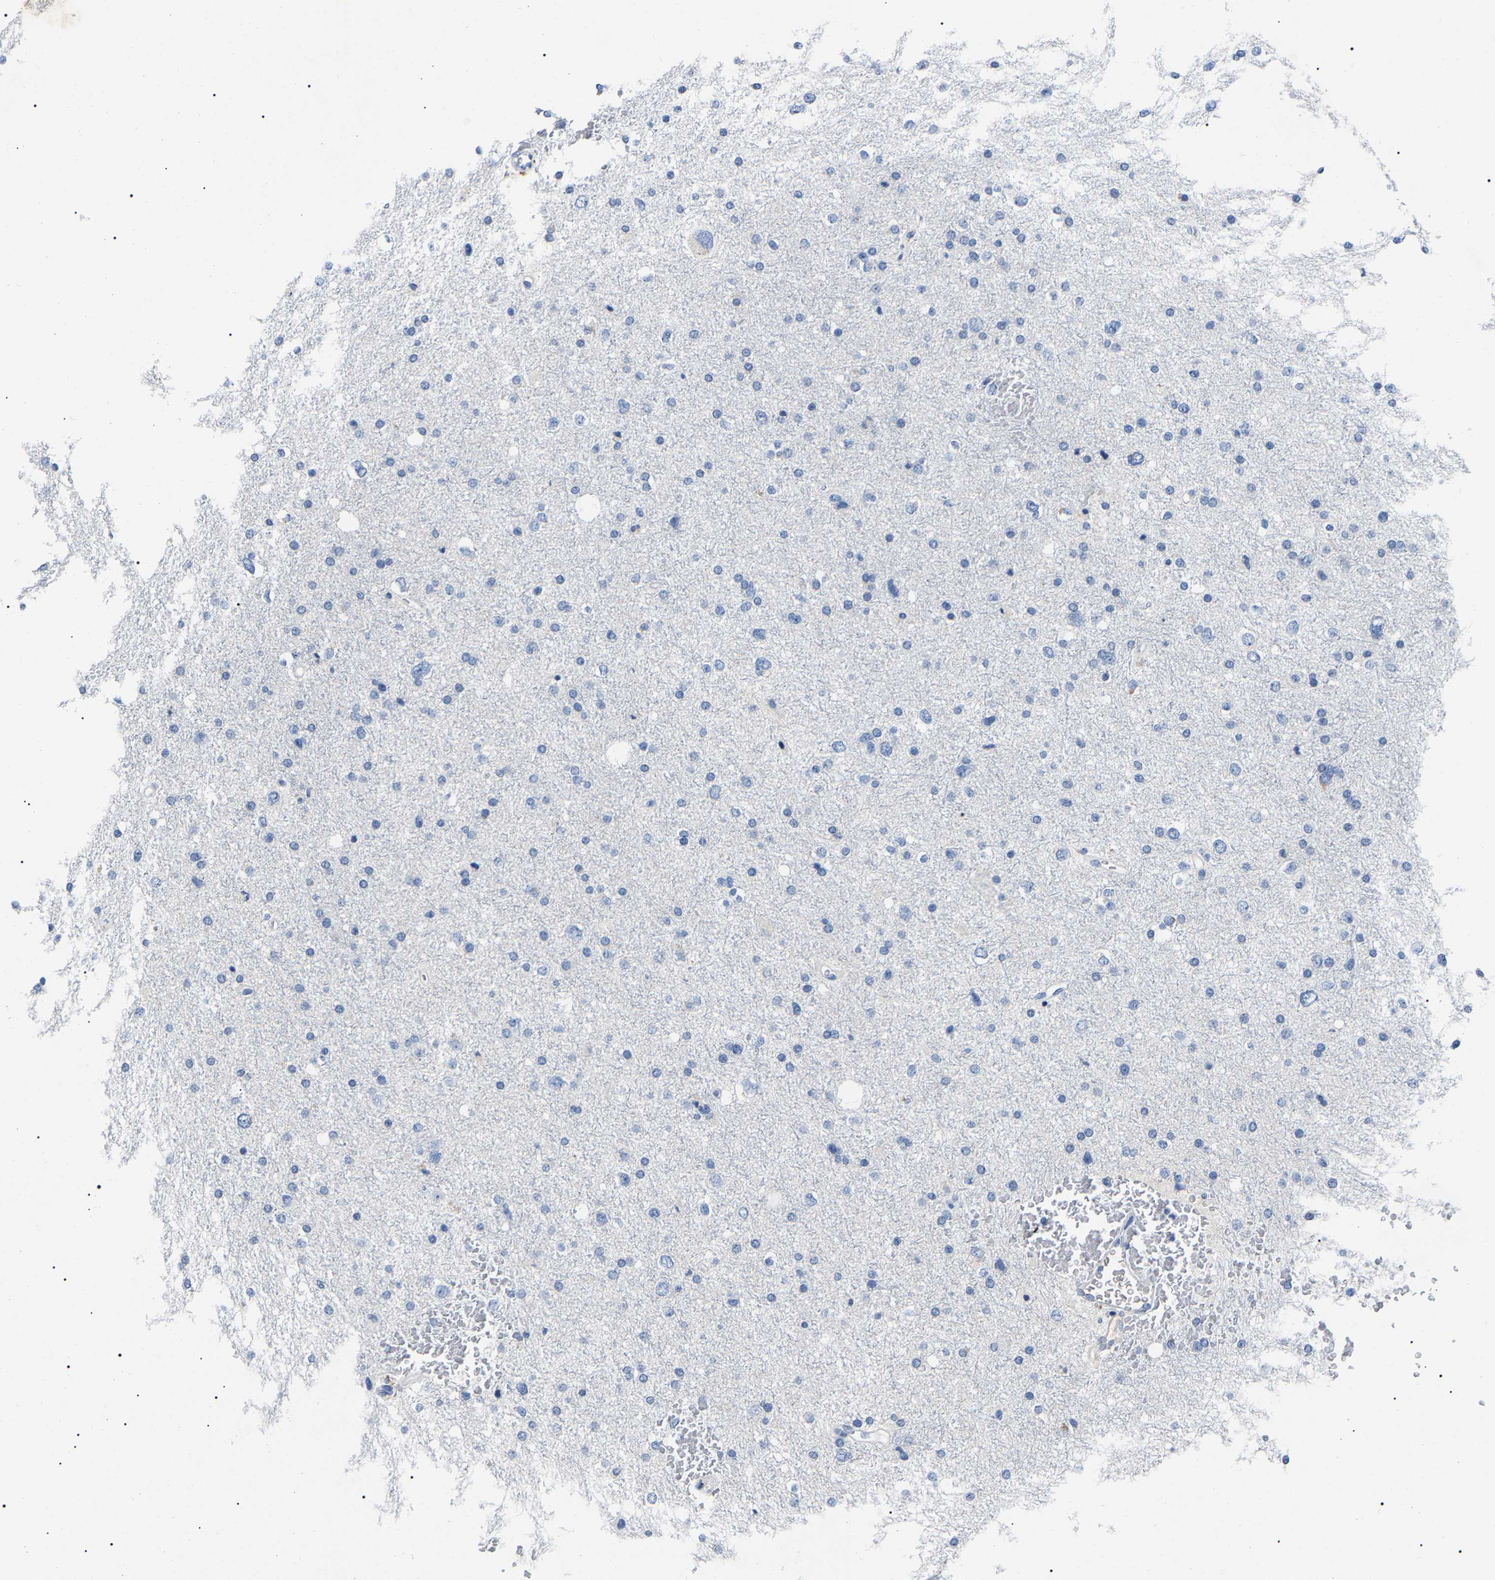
{"staining": {"intensity": "negative", "quantity": "none", "location": "none"}, "tissue": "glioma", "cell_type": "Tumor cells", "image_type": "cancer", "snomed": [{"axis": "morphology", "description": "Glioma, malignant, Low grade"}, {"axis": "topography", "description": "Brain"}], "caption": "Immunohistochemical staining of human malignant glioma (low-grade) reveals no significant positivity in tumor cells.", "gene": "KLK15", "patient": {"sex": "female", "age": 37}}